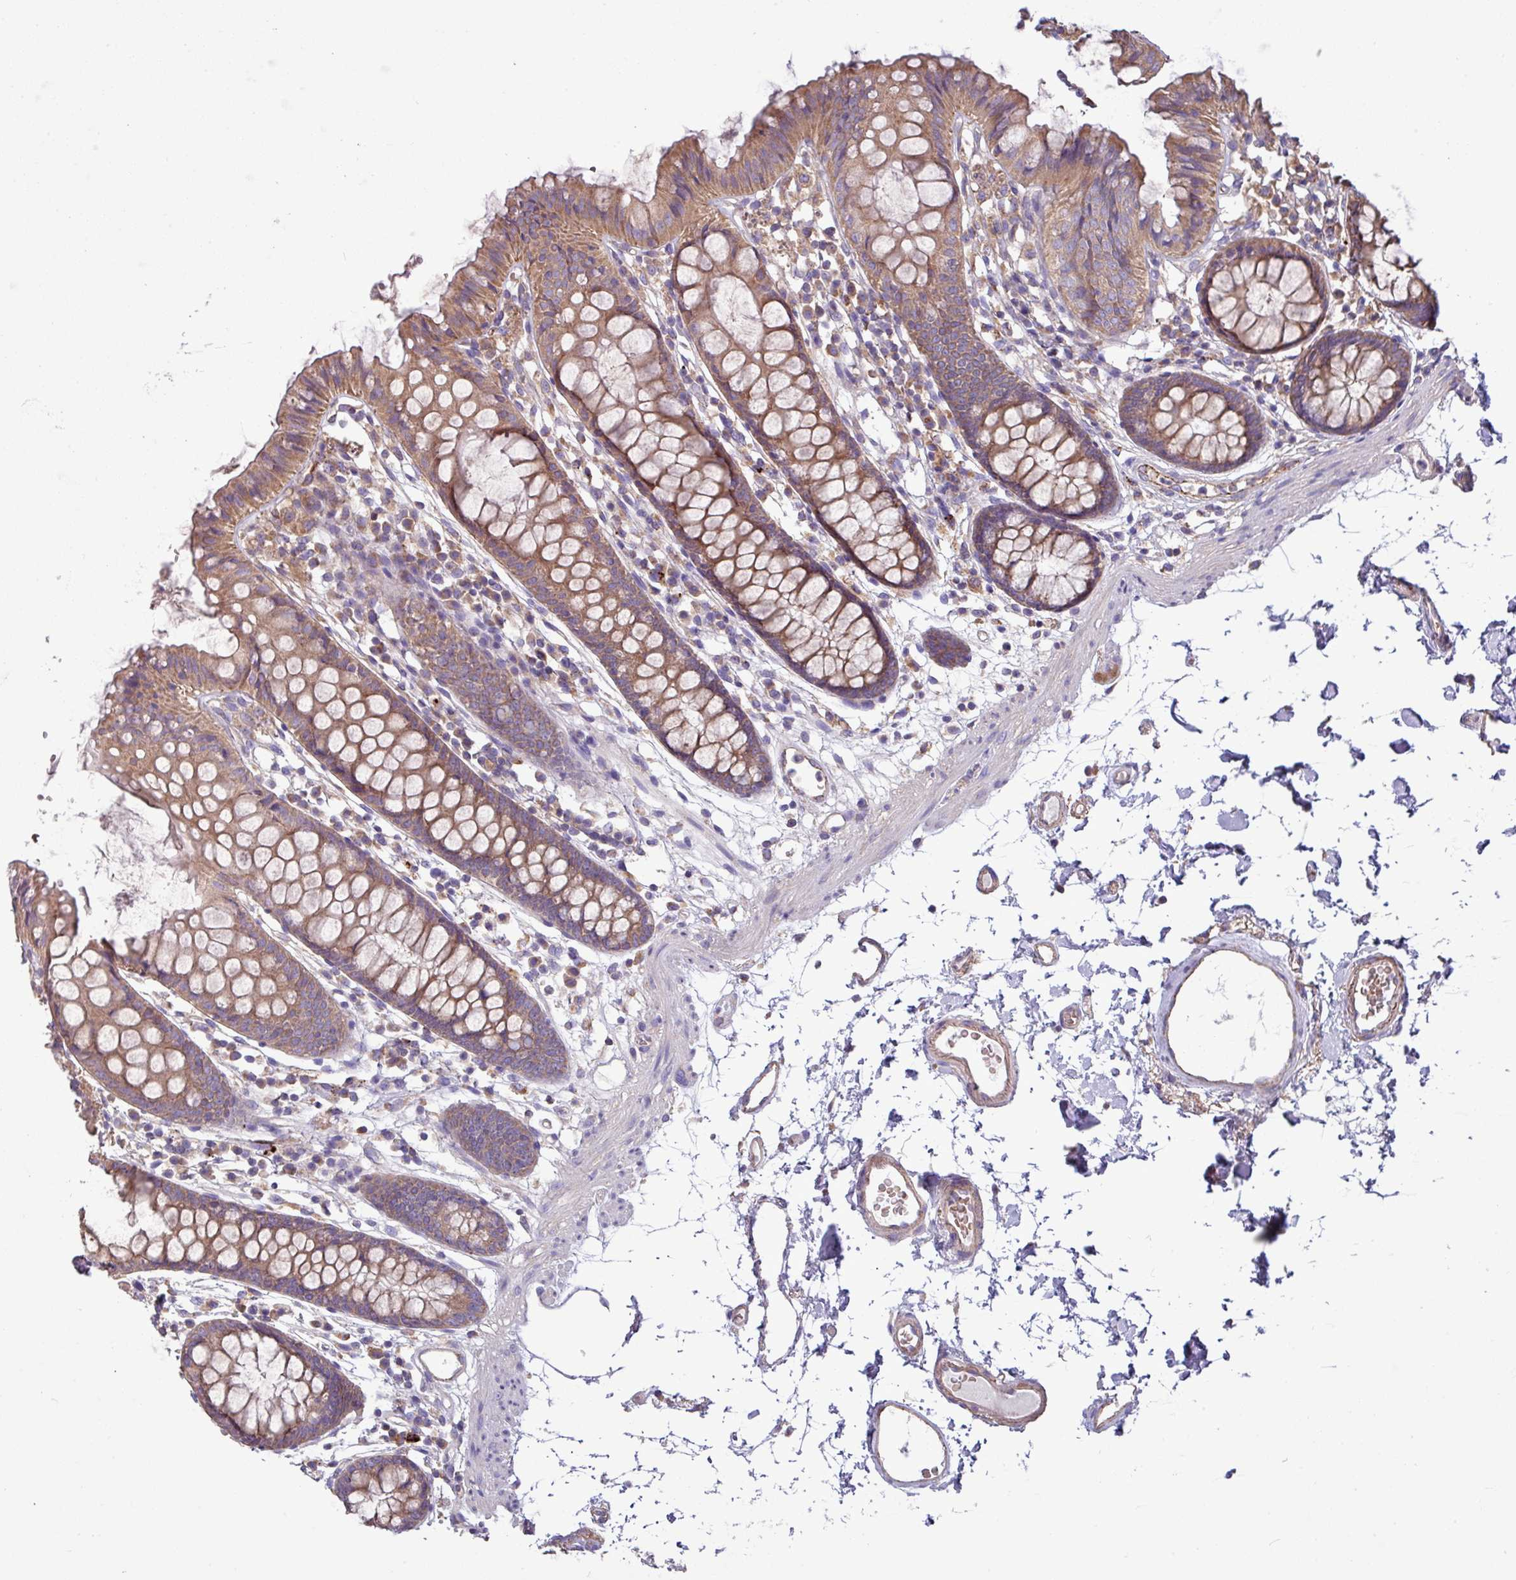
{"staining": {"intensity": "moderate", "quantity": ">75%", "location": "cytoplasmic/membranous"}, "tissue": "colon", "cell_type": "Endothelial cells", "image_type": "normal", "snomed": [{"axis": "morphology", "description": "Normal tissue, NOS"}, {"axis": "topography", "description": "Colon"}], "caption": "This histopathology image demonstrates normal colon stained with immunohistochemistry to label a protein in brown. The cytoplasmic/membranous of endothelial cells show moderate positivity for the protein. Nuclei are counter-stained blue.", "gene": "PPM1J", "patient": {"sex": "female", "age": 84}}